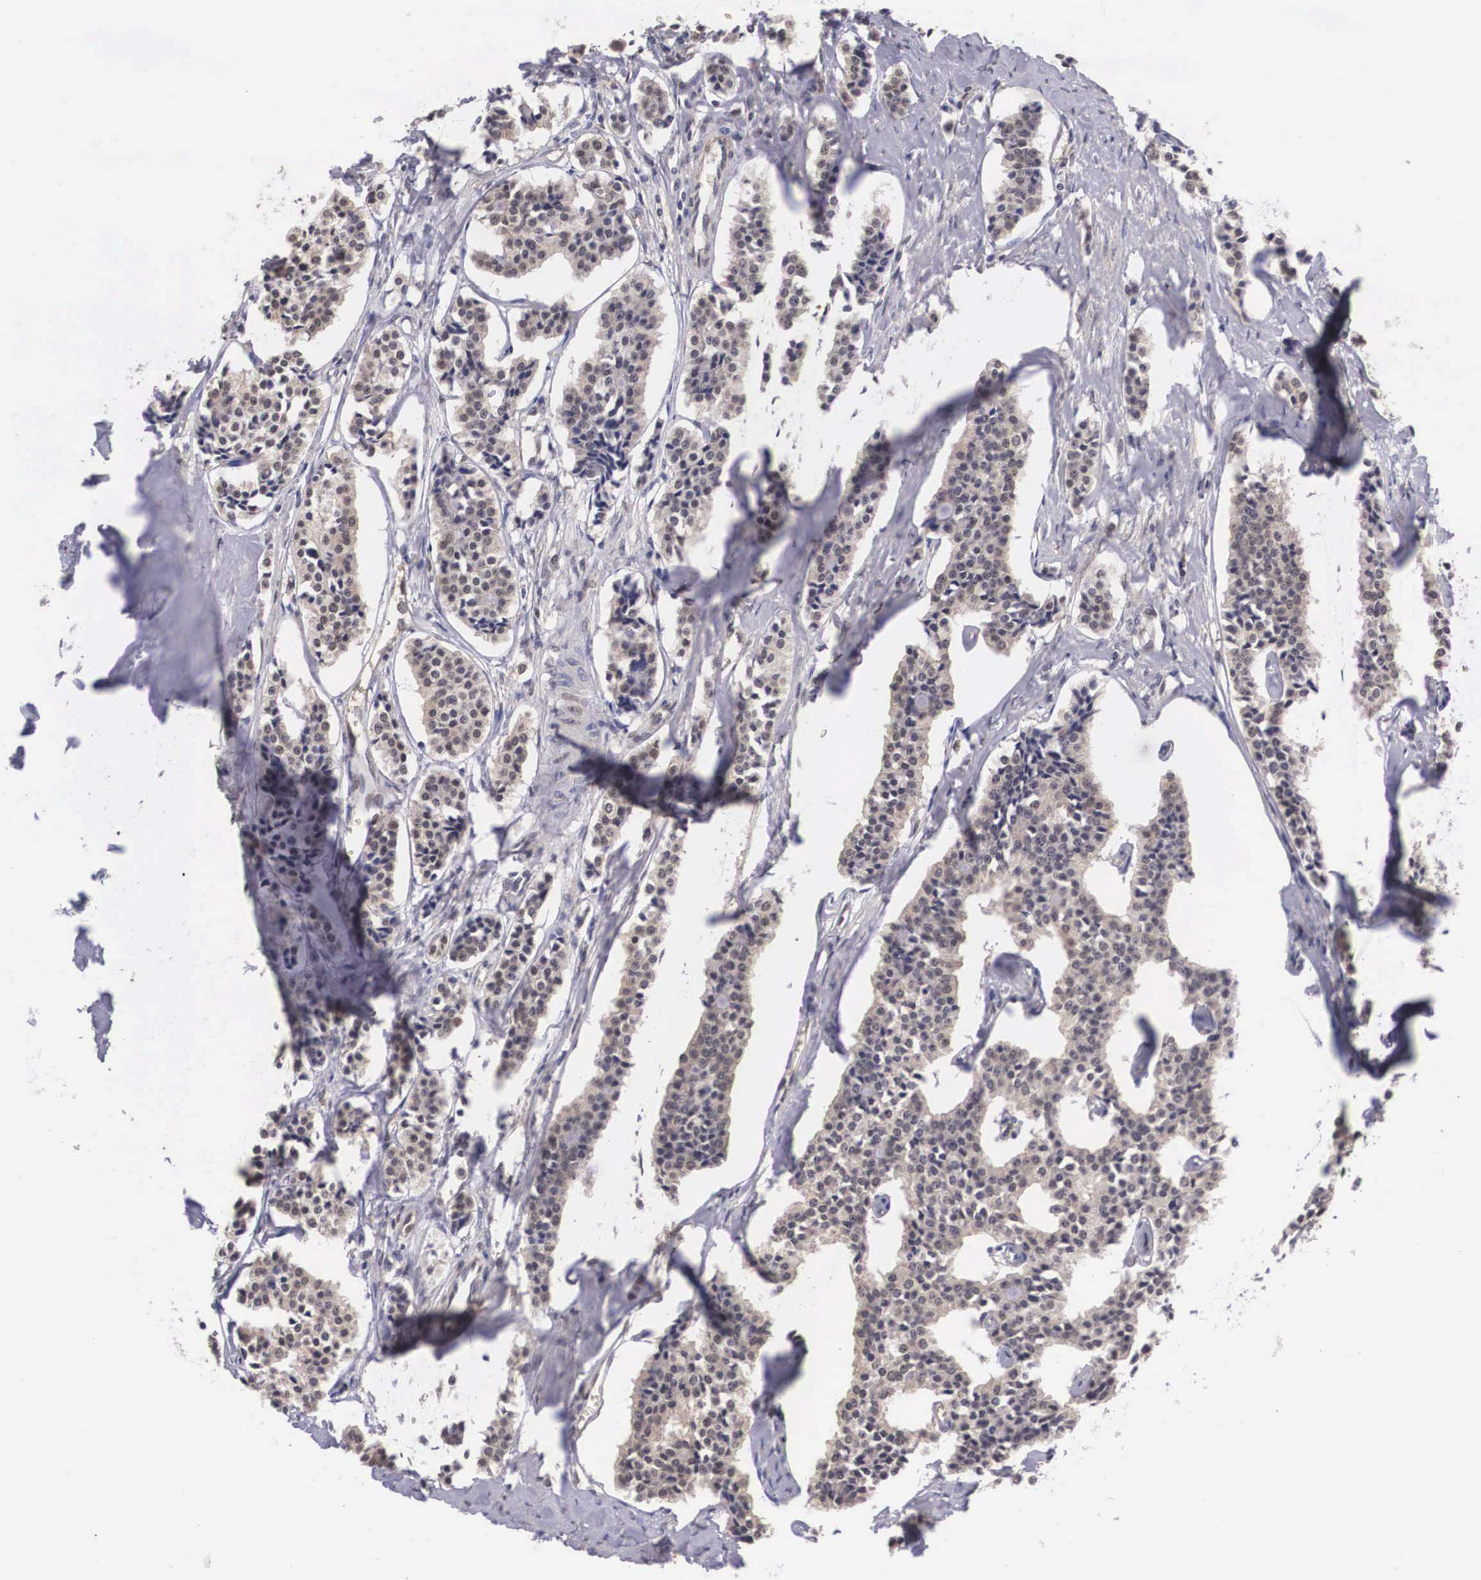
{"staining": {"intensity": "moderate", "quantity": ">75%", "location": "cytoplasmic/membranous"}, "tissue": "carcinoid", "cell_type": "Tumor cells", "image_type": "cancer", "snomed": [{"axis": "morphology", "description": "Carcinoid, malignant, NOS"}, {"axis": "topography", "description": "Small intestine"}], "caption": "High-magnification brightfield microscopy of carcinoid (malignant) stained with DAB (brown) and counterstained with hematoxylin (blue). tumor cells exhibit moderate cytoplasmic/membranous staining is appreciated in about>75% of cells.", "gene": "OTX2", "patient": {"sex": "male", "age": 63}}